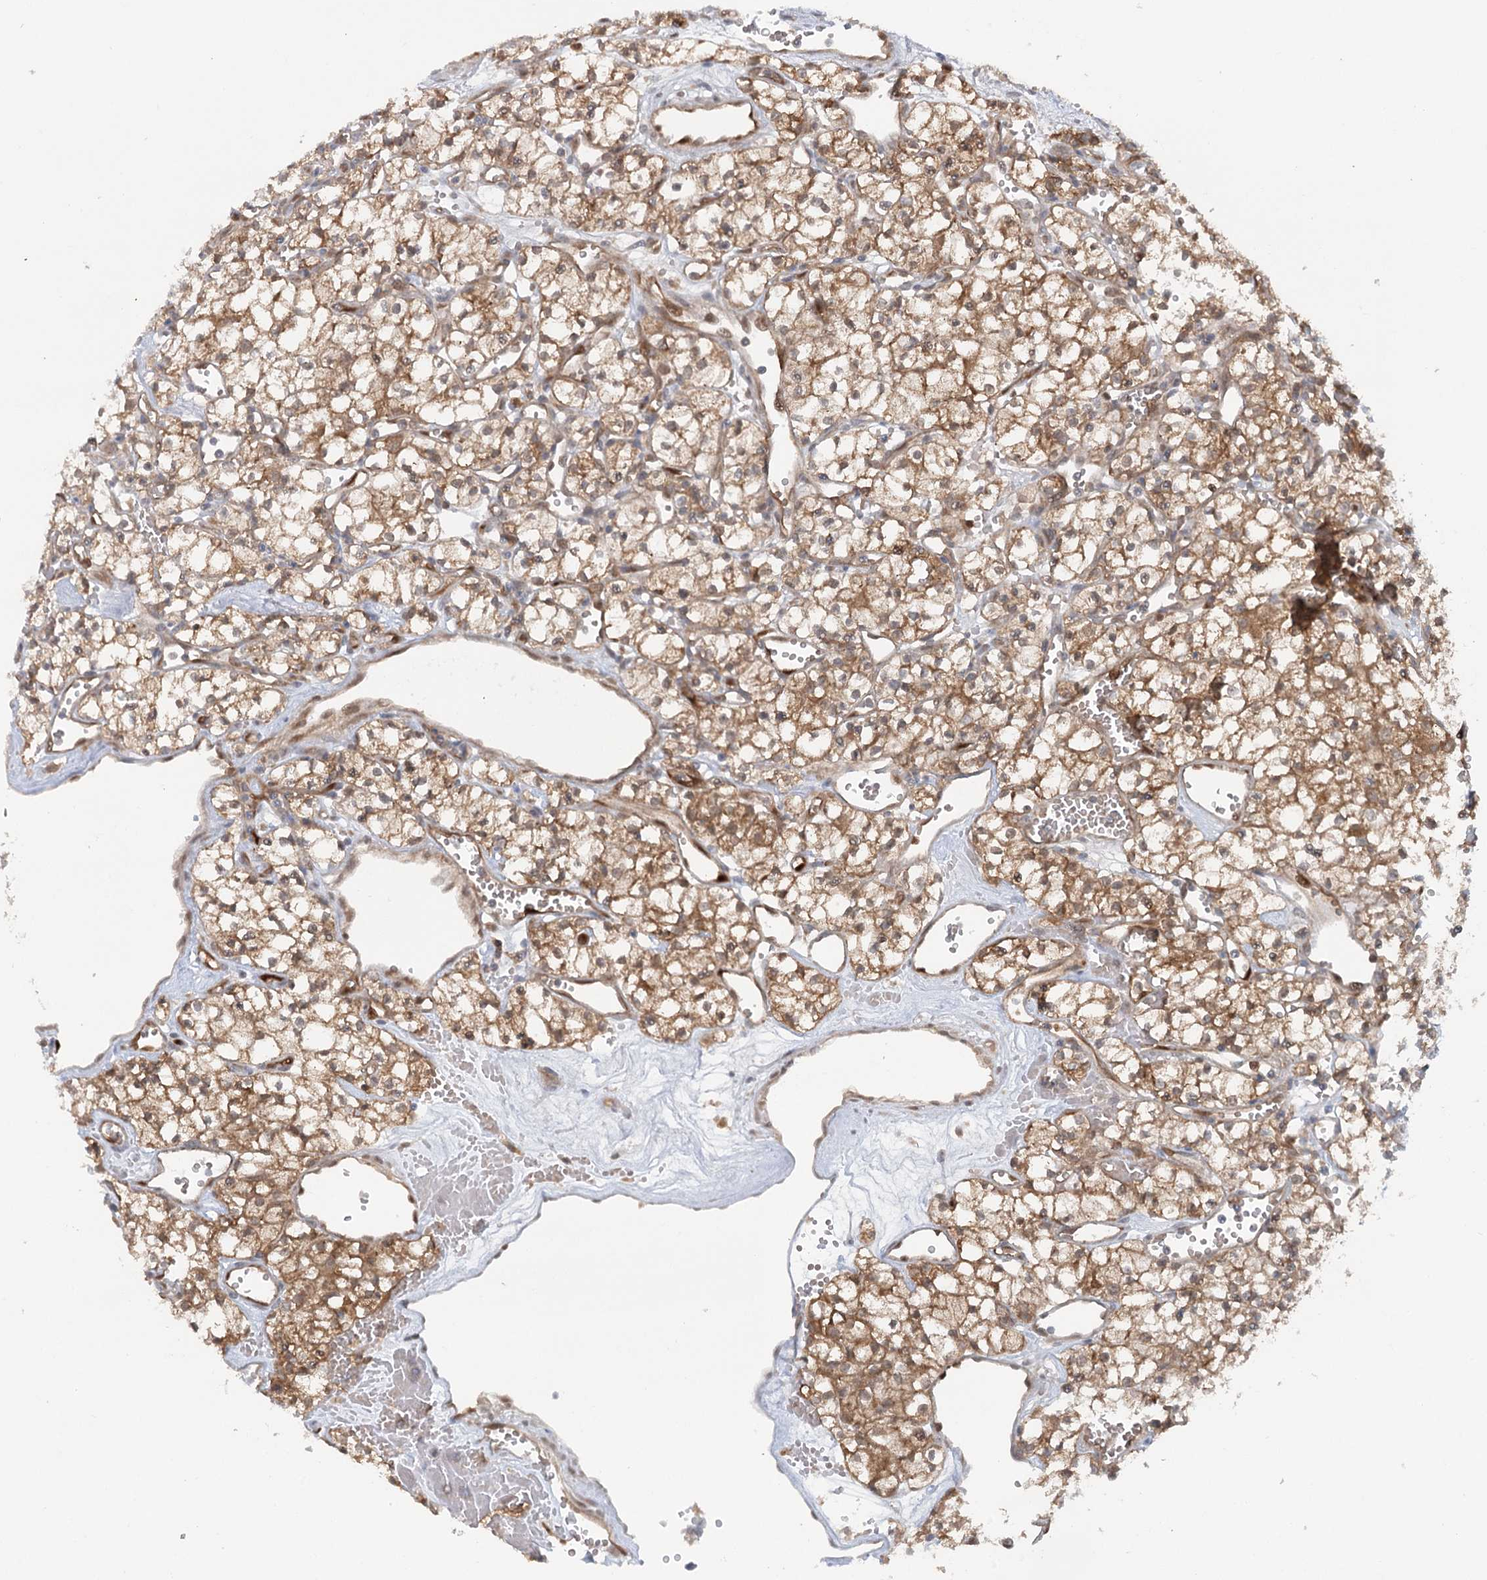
{"staining": {"intensity": "moderate", "quantity": ">75%", "location": "cytoplasmic/membranous"}, "tissue": "renal cancer", "cell_type": "Tumor cells", "image_type": "cancer", "snomed": [{"axis": "morphology", "description": "Adenocarcinoma, NOS"}, {"axis": "topography", "description": "Kidney"}], "caption": "Tumor cells reveal medium levels of moderate cytoplasmic/membranous positivity in approximately >75% of cells in renal cancer (adenocarcinoma). (DAB IHC, brown staining for protein, blue staining for nuclei).", "gene": "GBE1", "patient": {"sex": "male", "age": 59}}